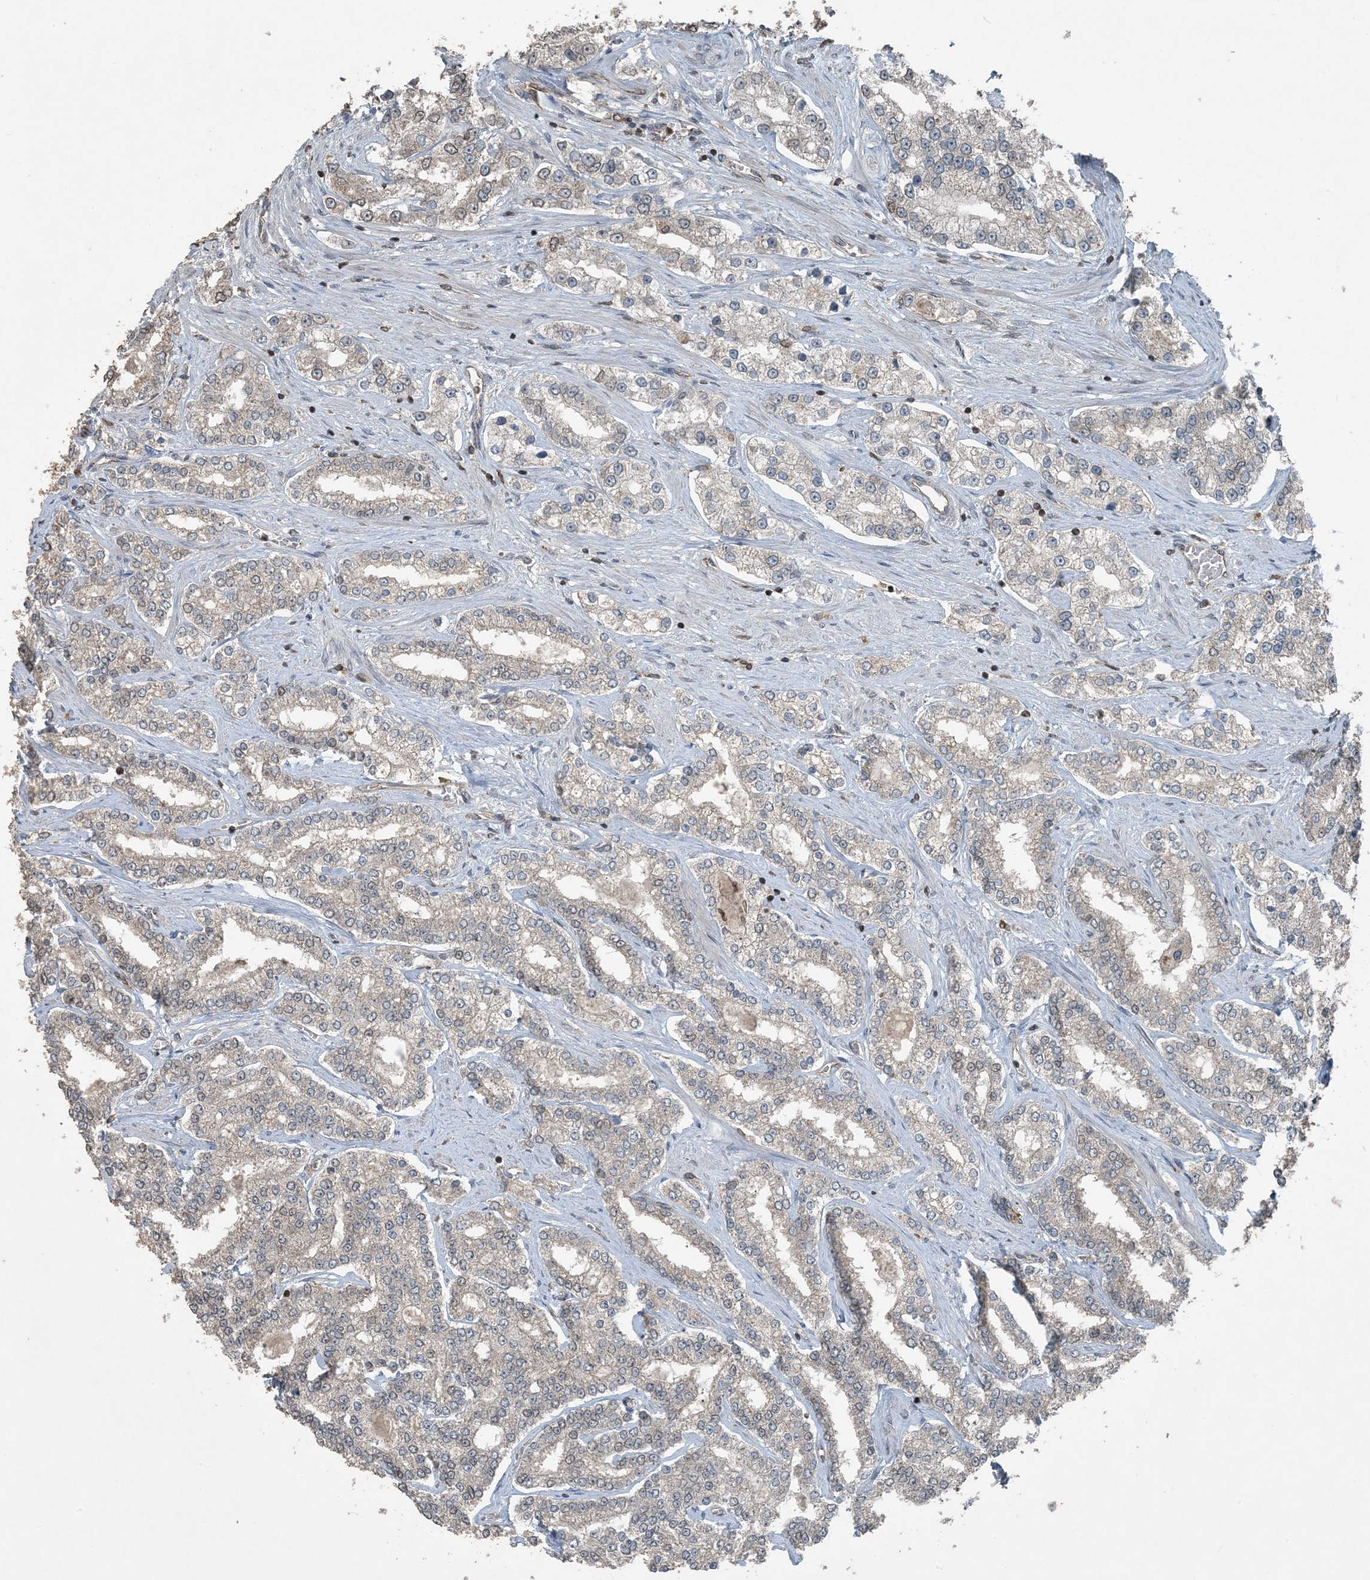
{"staining": {"intensity": "weak", "quantity": "25%-75%", "location": "cytoplasmic/membranous,nuclear"}, "tissue": "prostate cancer", "cell_type": "Tumor cells", "image_type": "cancer", "snomed": [{"axis": "morphology", "description": "Normal tissue, NOS"}, {"axis": "morphology", "description": "Adenocarcinoma, High grade"}, {"axis": "topography", "description": "Prostate"}], "caption": "Human prostate adenocarcinoma (high-grade) stained for a protein (brown) shows weak cytoplasmic/membranous and nuclear positive positivity in approximately 25%-75% of tumor cells.", "gene": "ZFAND2B", "patient": {"sex": "male", "age": 83}}